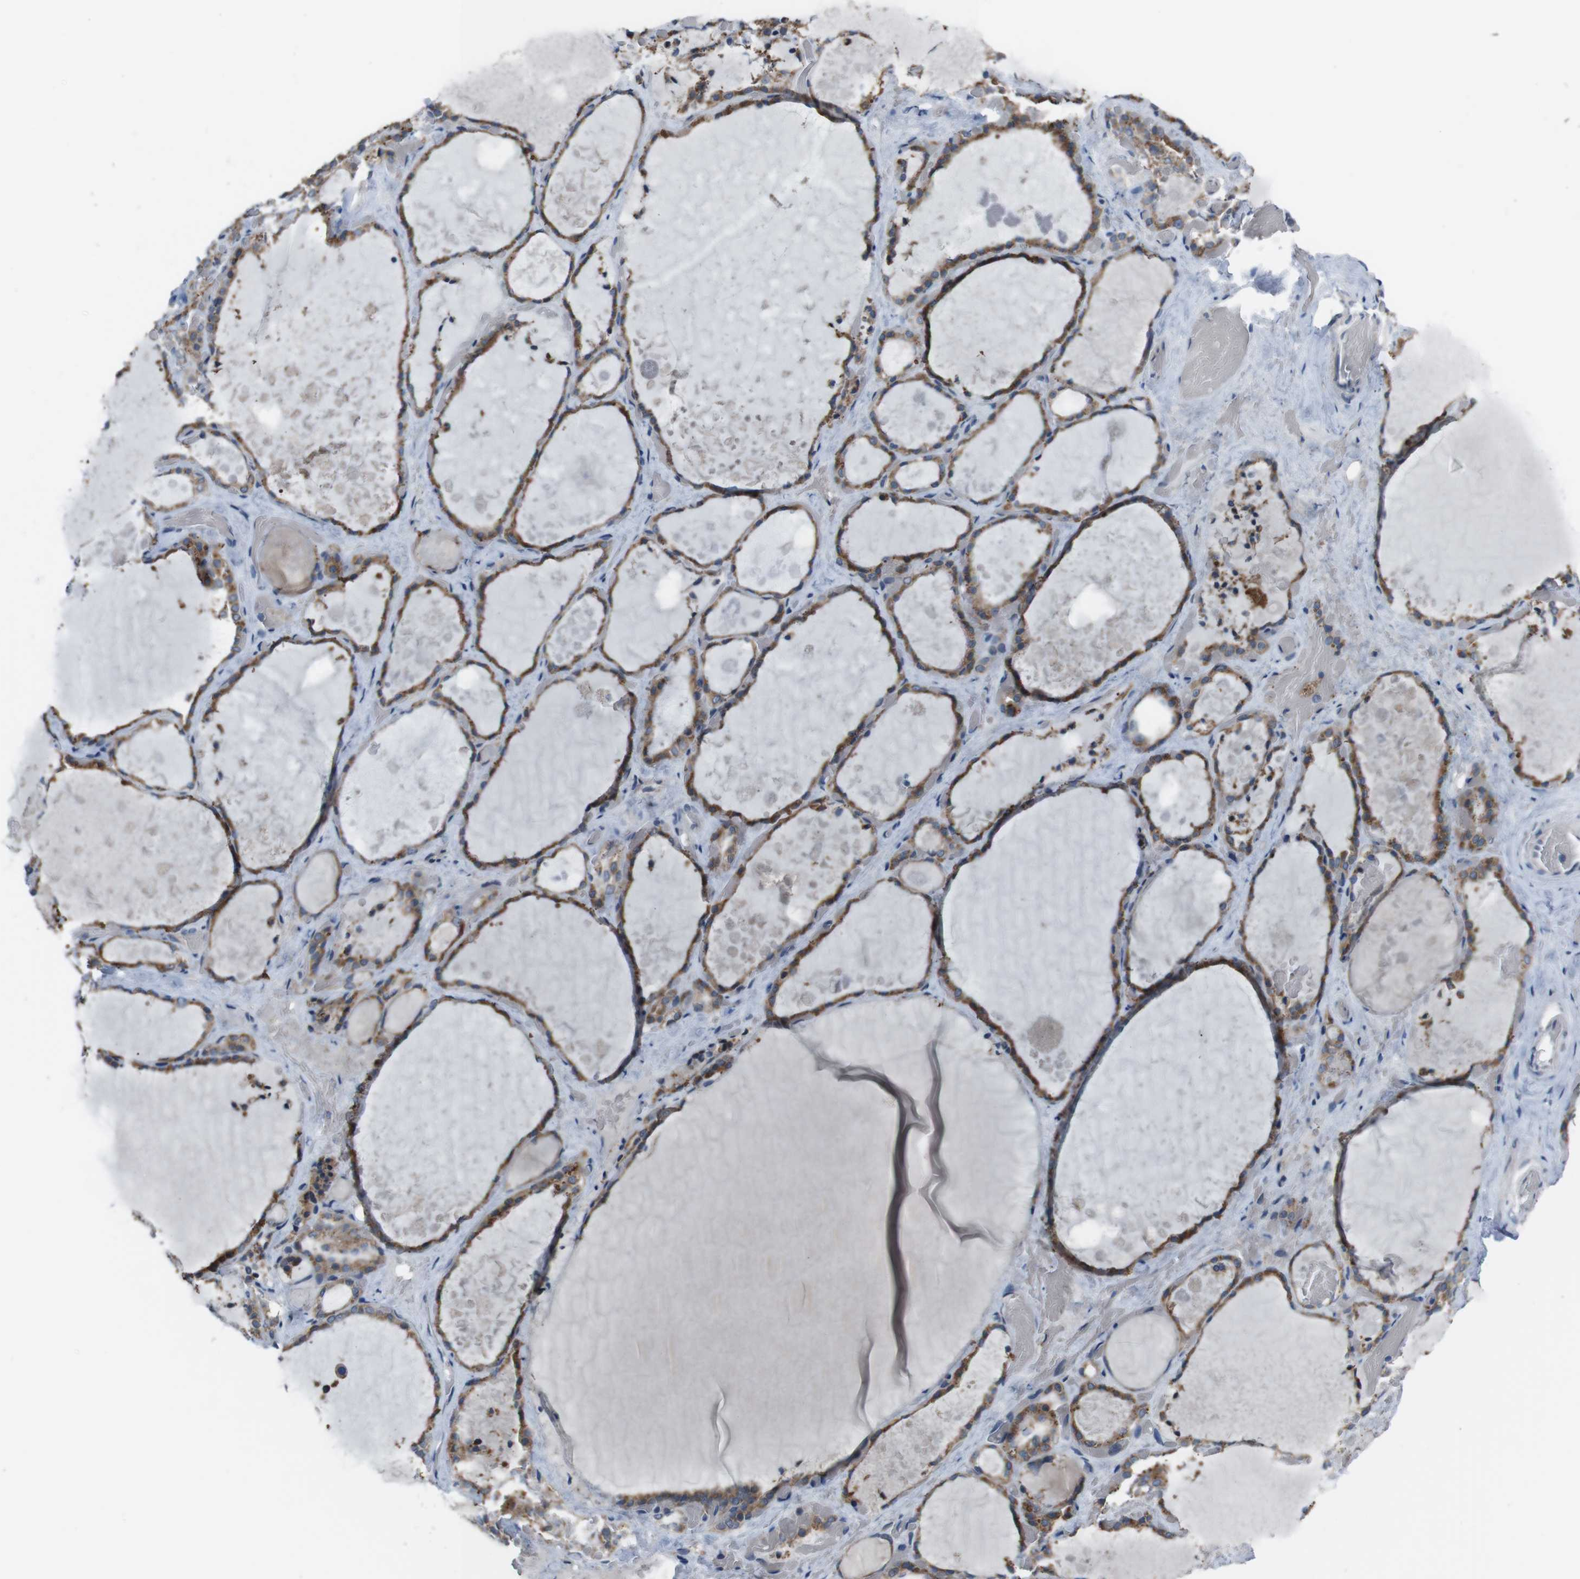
{"staining": {"intensity": "moderate", "quantity": ">75%", "location": "cytoplasmic/membranous"}, "tissue": "thyroid gland", "cell_type": "Glandular cells", "image_type": "normal", "snomed": [{"axis": "morphology", "description": "Normal tissue, NOS"}, {"axis": "topography", "description": "Thyroid gland"}], "caption": "The micrograph demonstrates a brown stain indicating the presence of a protein in the cytoplasmic/membranous of glandular cells in thyroid gland.", "gene": "CDH22", "patient": {"sex": "male", "age": 61}}